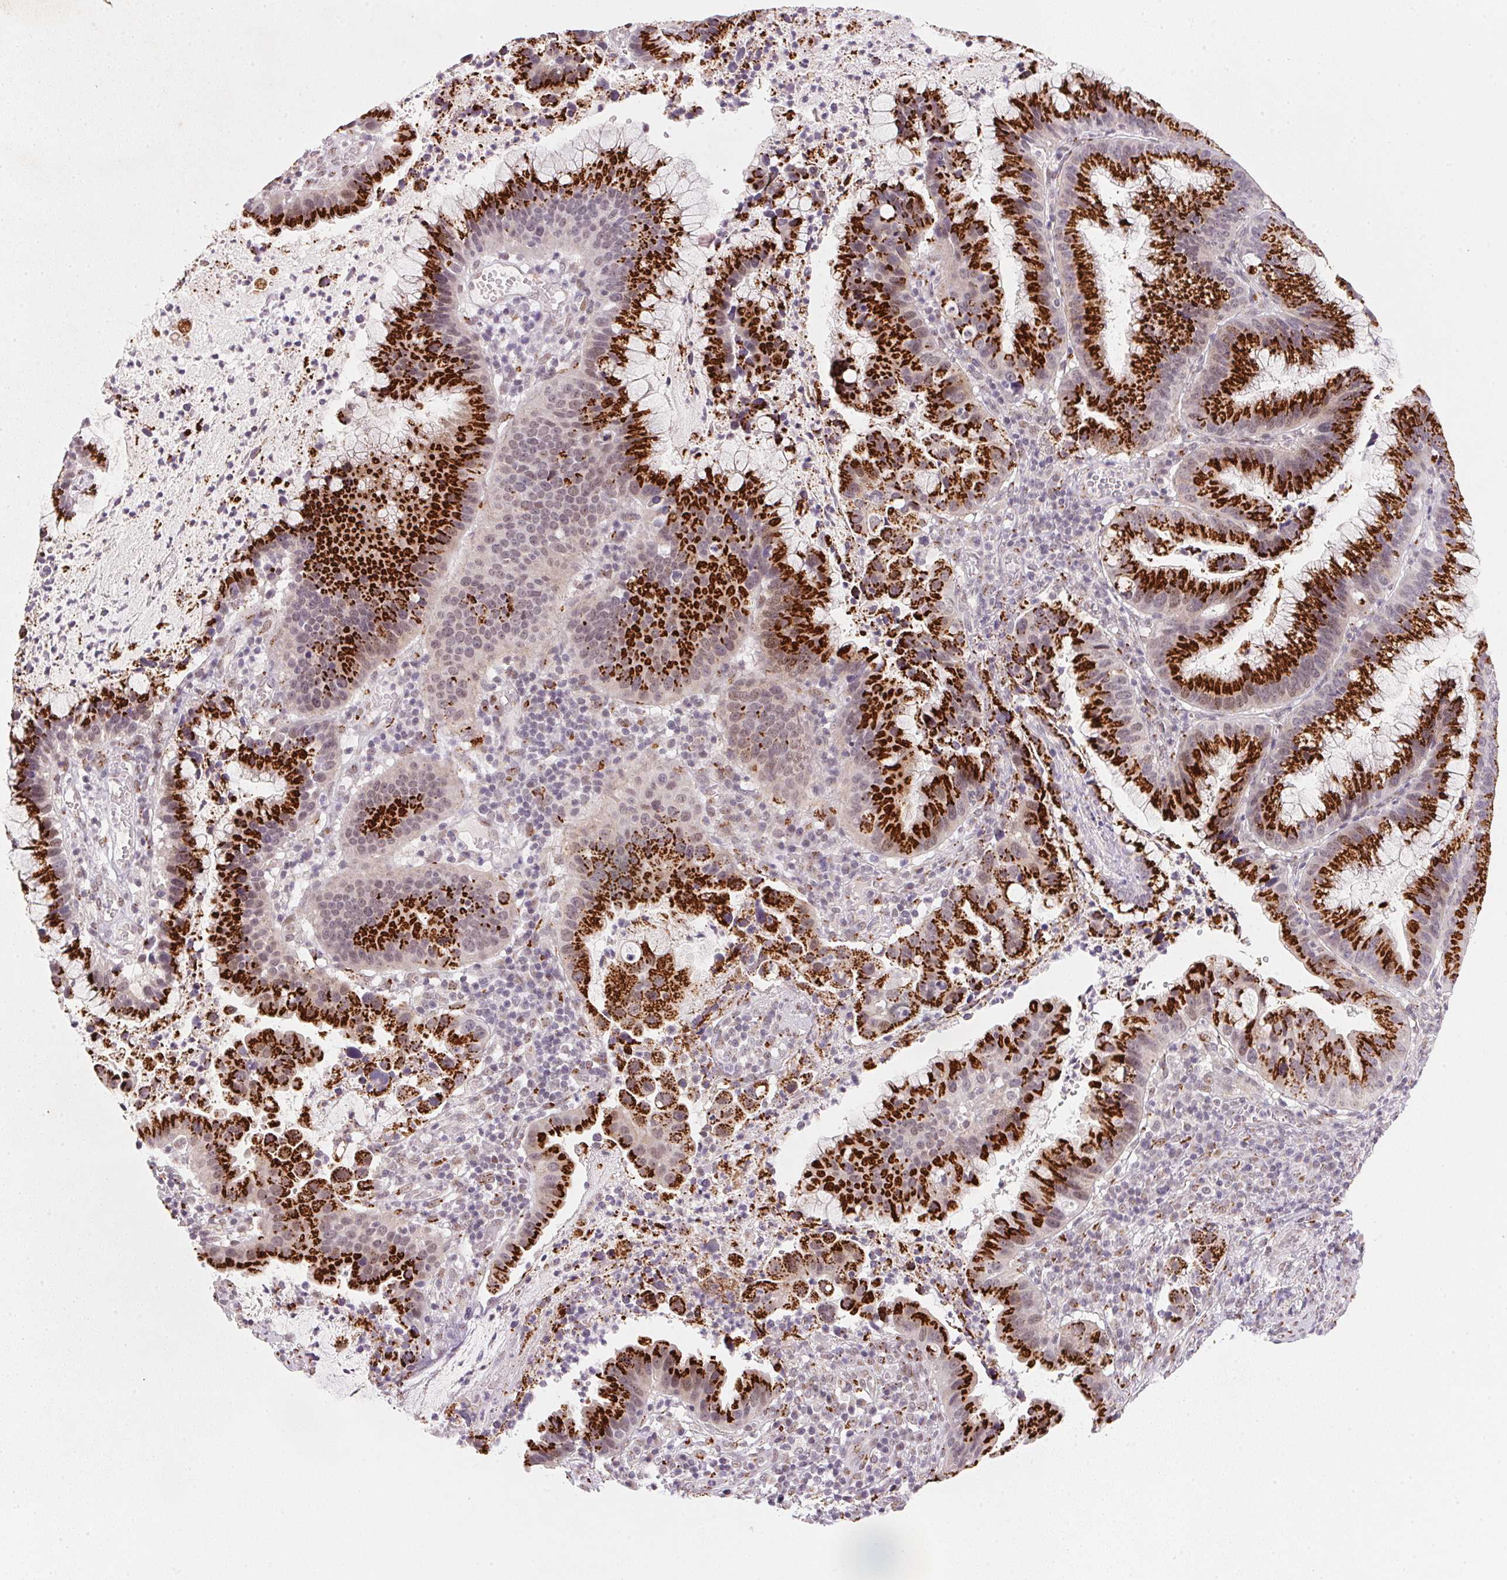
{"staining": {"intensity": "strong", "quantity": ">75%", "location": "cytoplasmic/membranous"}, "tissue": "cervical cancer", "cell_type": "Tumor cells", "image_type": "cancer", "snomed": [{"axis": "morphology", "description": "Adenocarcinoma, NOS"}, {"axis": "topography", "description": "Cervix"}], "caption": "Immunohistochemistry (IHC) (DAB) staining of human cervical cancer (adenocarcinoma) shows strong cytoplasmic/membranous protein positivity in about >75% of tumor cells. Nuclei are stained in blue.", "gene": "RAB22A", "patient": {"sex": "female", "age": 34}}